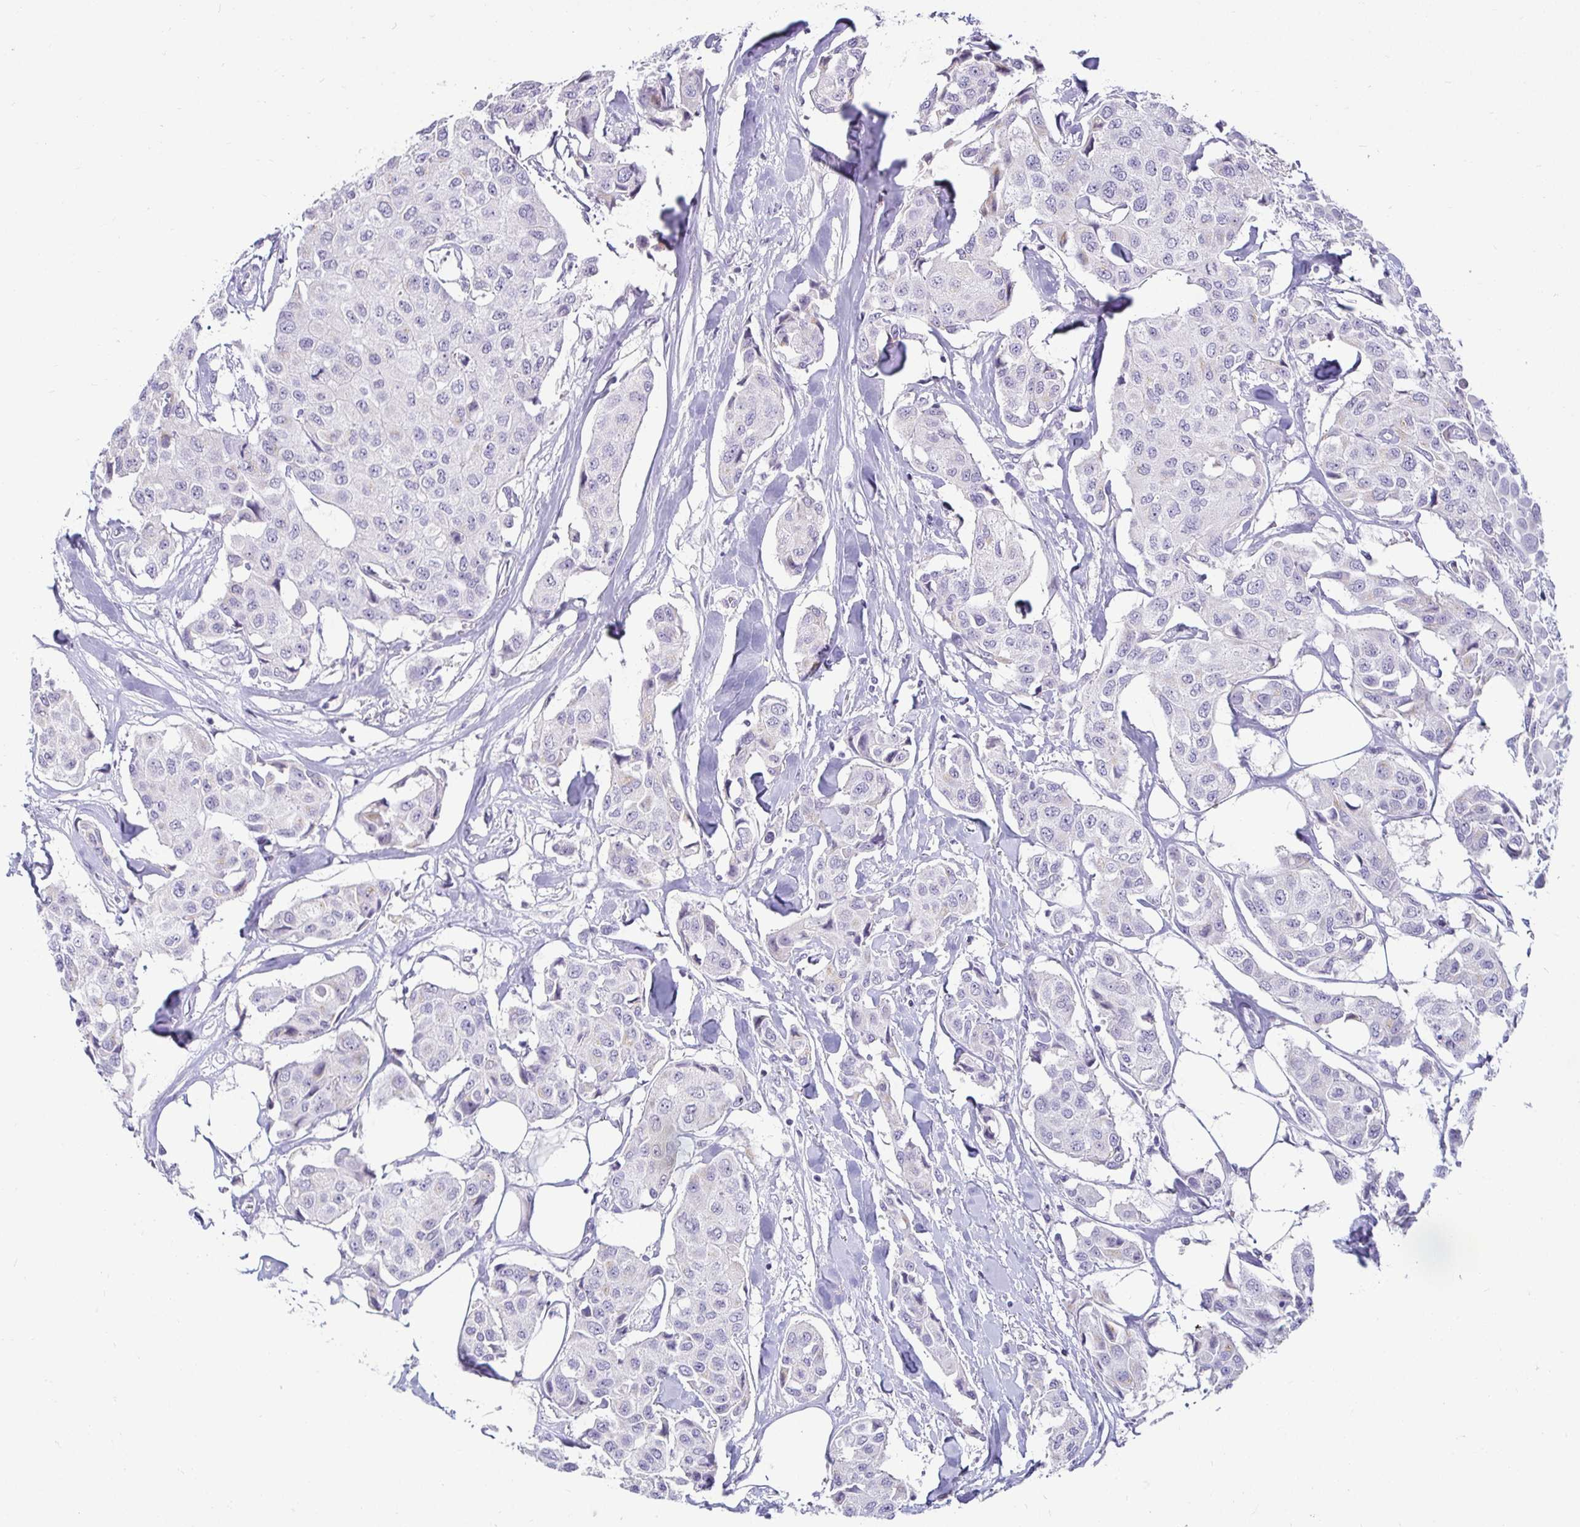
{"staining": {"intensity": "negative", "quantity": "none", "location": "none"}, "tissue": "breast cancer", "cell_type": "Tumor cells", "image_type": "cancer", "snomed": [{"axis": "morphology", "description": "Duct carcinoma"}, {"axis": "topography", "description": "Breast"}, {"axis": "topography", "description": "Lymph node"}], "caption": "There is no significant positivity in tumor cells of intraductal carcinoma (breast).", "gene": "CR2", "patient": {"sex": "female", "age": 80}}